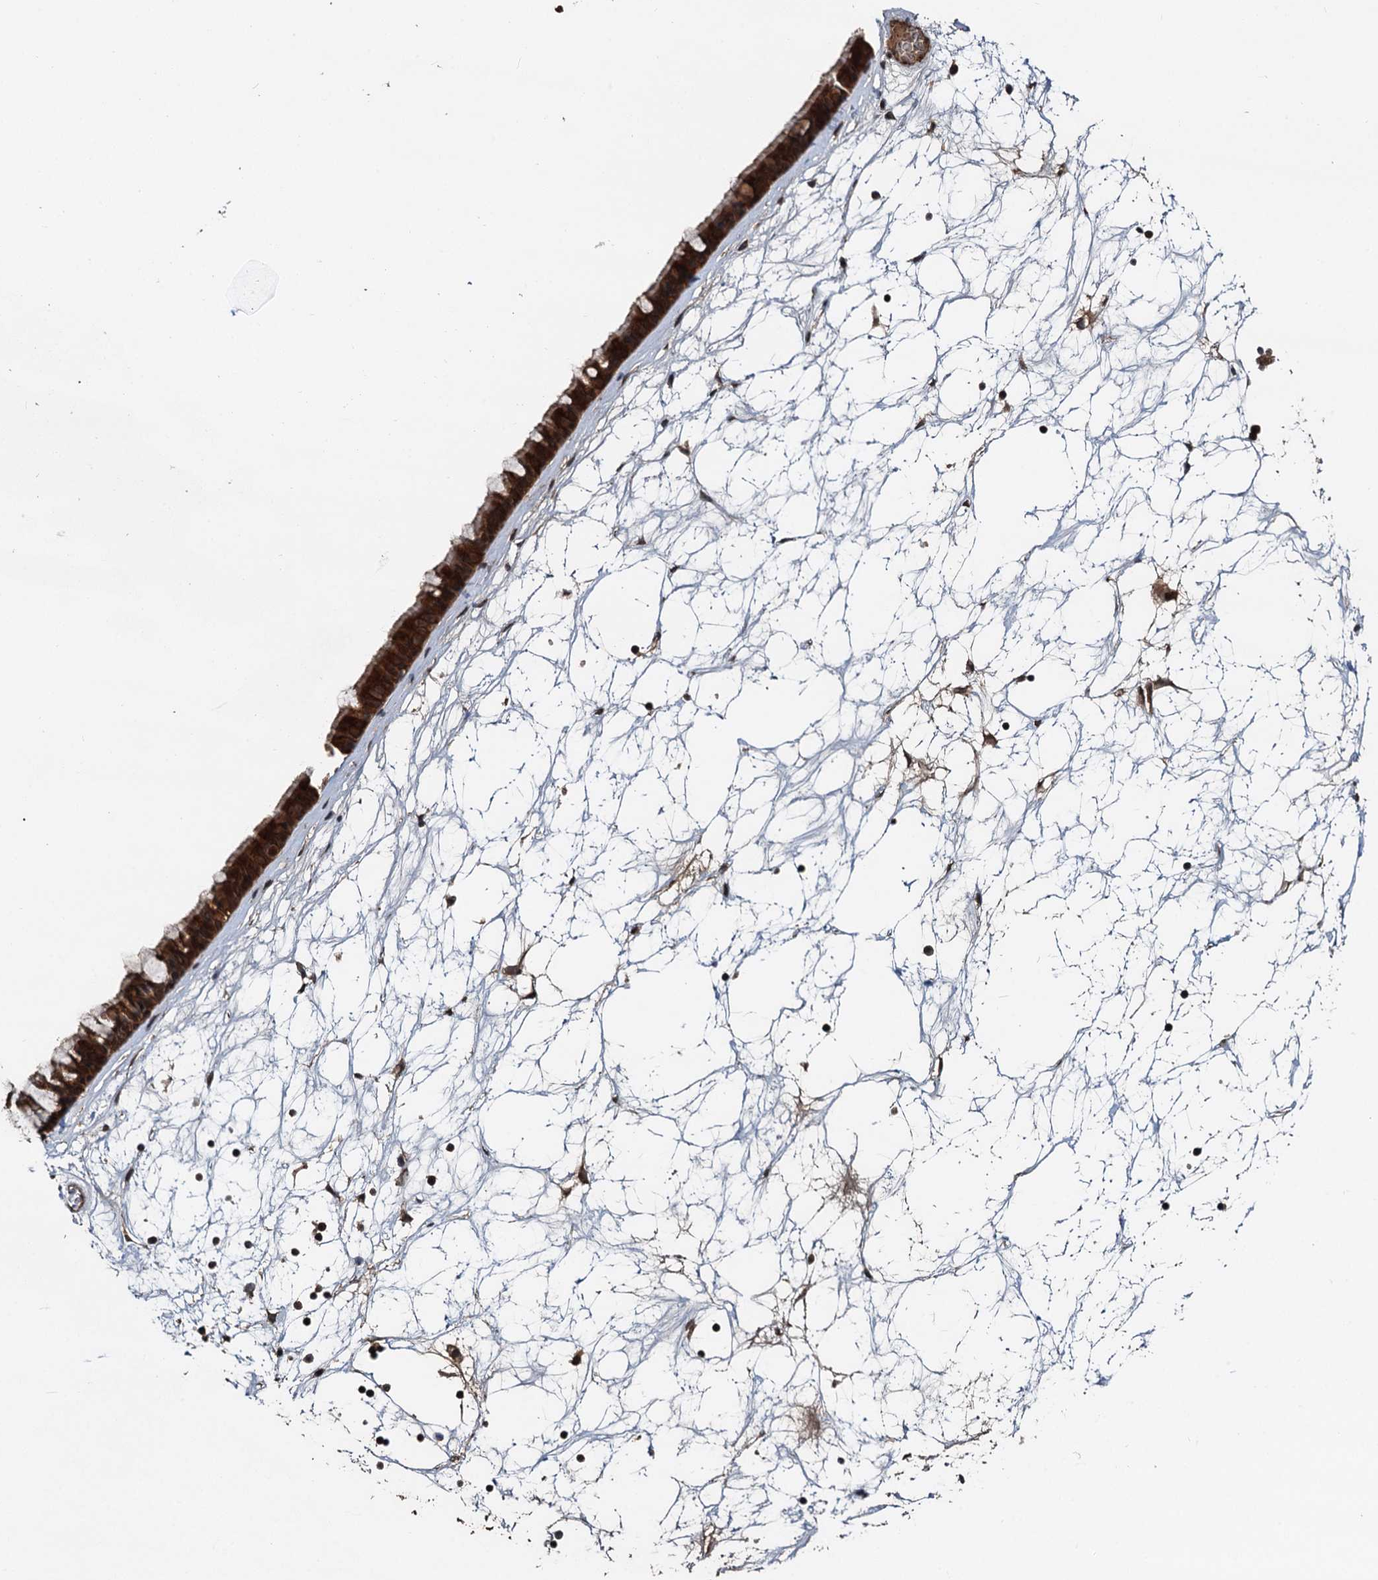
{"staining": {"intensity": "strong", "quantity": ">75%", "location": "cytoplasmic/membranous,nuclear"}, "tissue": "nasopharynx", "cell_type": "Respiratory epithelial cells", "image_type": "normal", "snomed": [{"axis": "morphology", "description": "Normal tissue, NOS"}, {"axis": "topography", "description": "Nasopharynx"}], "caption": "Immunohistochemical staining of normal human nasopharynx displays high levels of strong cytoplasmic/membranous,nuclear expression in approximately >75% of respiratory epithelial cells.", "gene": "STUB1", "patient": {"sex": "male", "age": 64}}